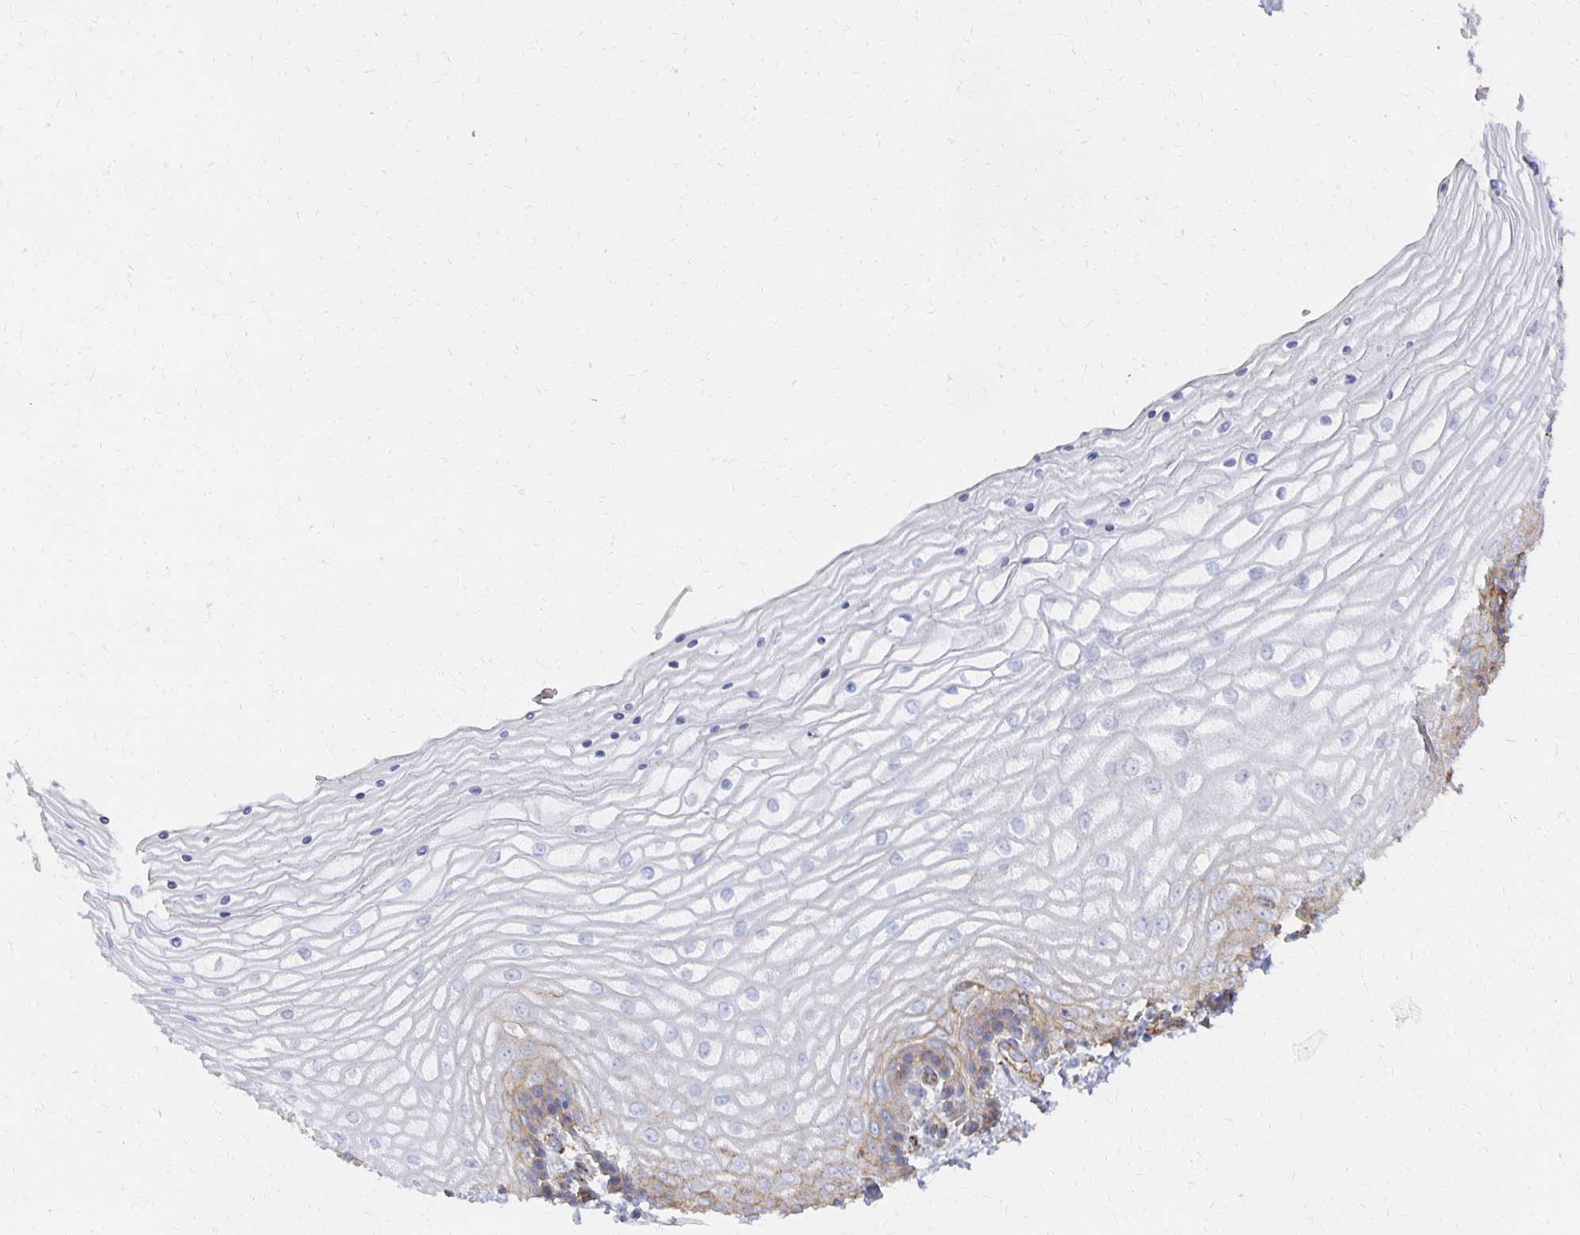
{"staining": {"intensity": "strong", "quantity": "25%-75%", "location": "cytoplasmic/membranous"}, "tissue": "vagina", "cell_type": "Squamous epithelial cells", "image_type": "normal", "snomed": [{"axis": "morphology", "description": "Normal tissue, NOS"}, {"axis": "topography", "description": "Vagina"}], "caption": "Protein expression analysis of unremarkable vagina exhibits strong cytoplasmic/membranous staining in about 25%-75% of squamous epithelial cells.", "gene": "TAAR1", "patient": {"sex": "female", "age": 45}}